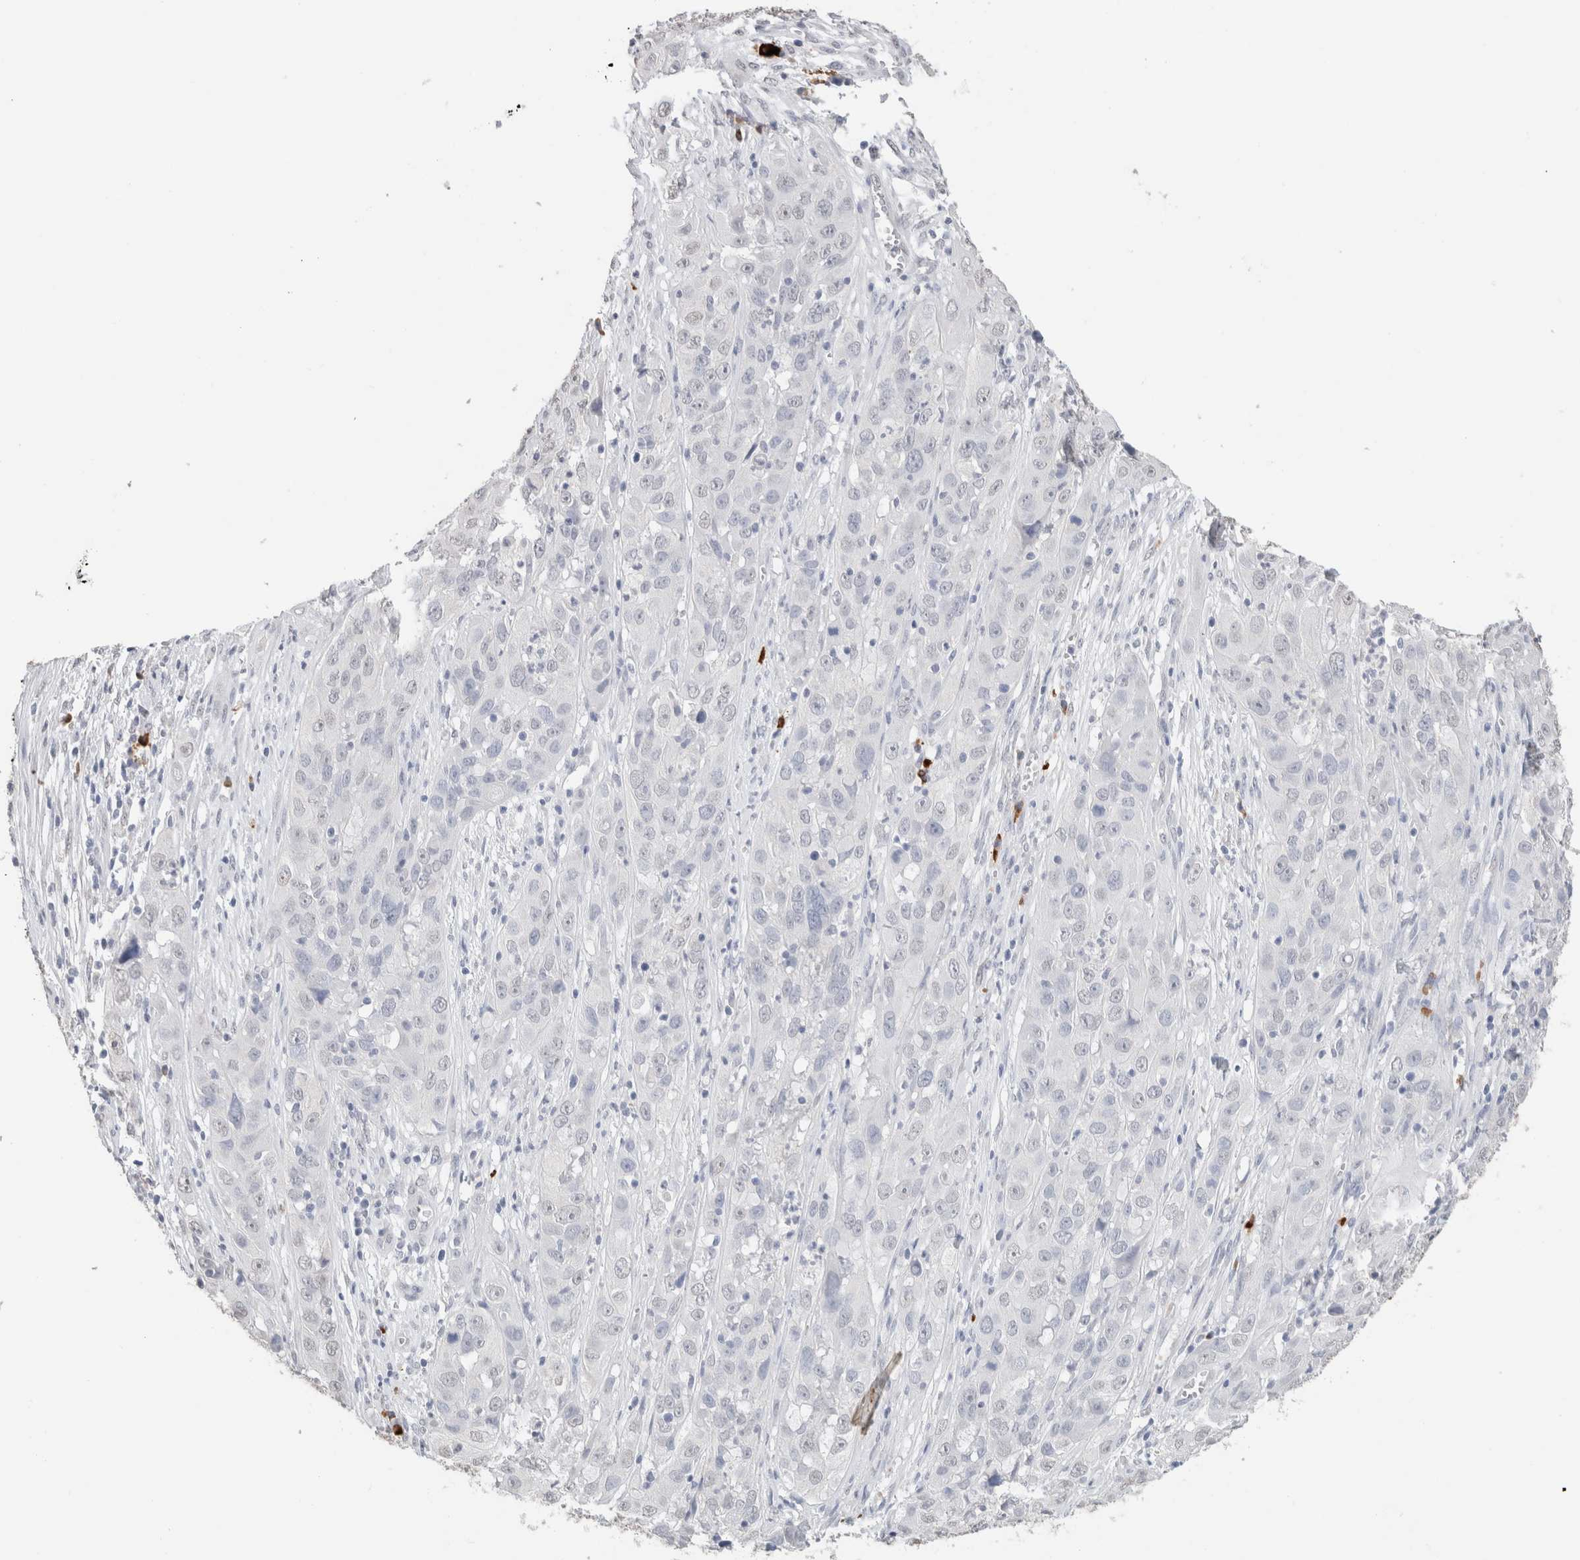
{"staining": {"intensity": "negative", "quantity": "none", "location": "none"}, "tissue": "cervical cancer", "cell_type": "Tumor cells", "image_type": "cancer", "snomed": [{"axis": "morphology", "description": "Squamous cell carcinoma, NOS"}, {"axis": "topography", "description": "Cervix"}], "caption": "Immunohistochemical staining of squamous cell carcinoma (cervical) reveals no significant expression in tumor cells.", "gene": "CD80", "patient": {"sex": "female", "age": 32}}